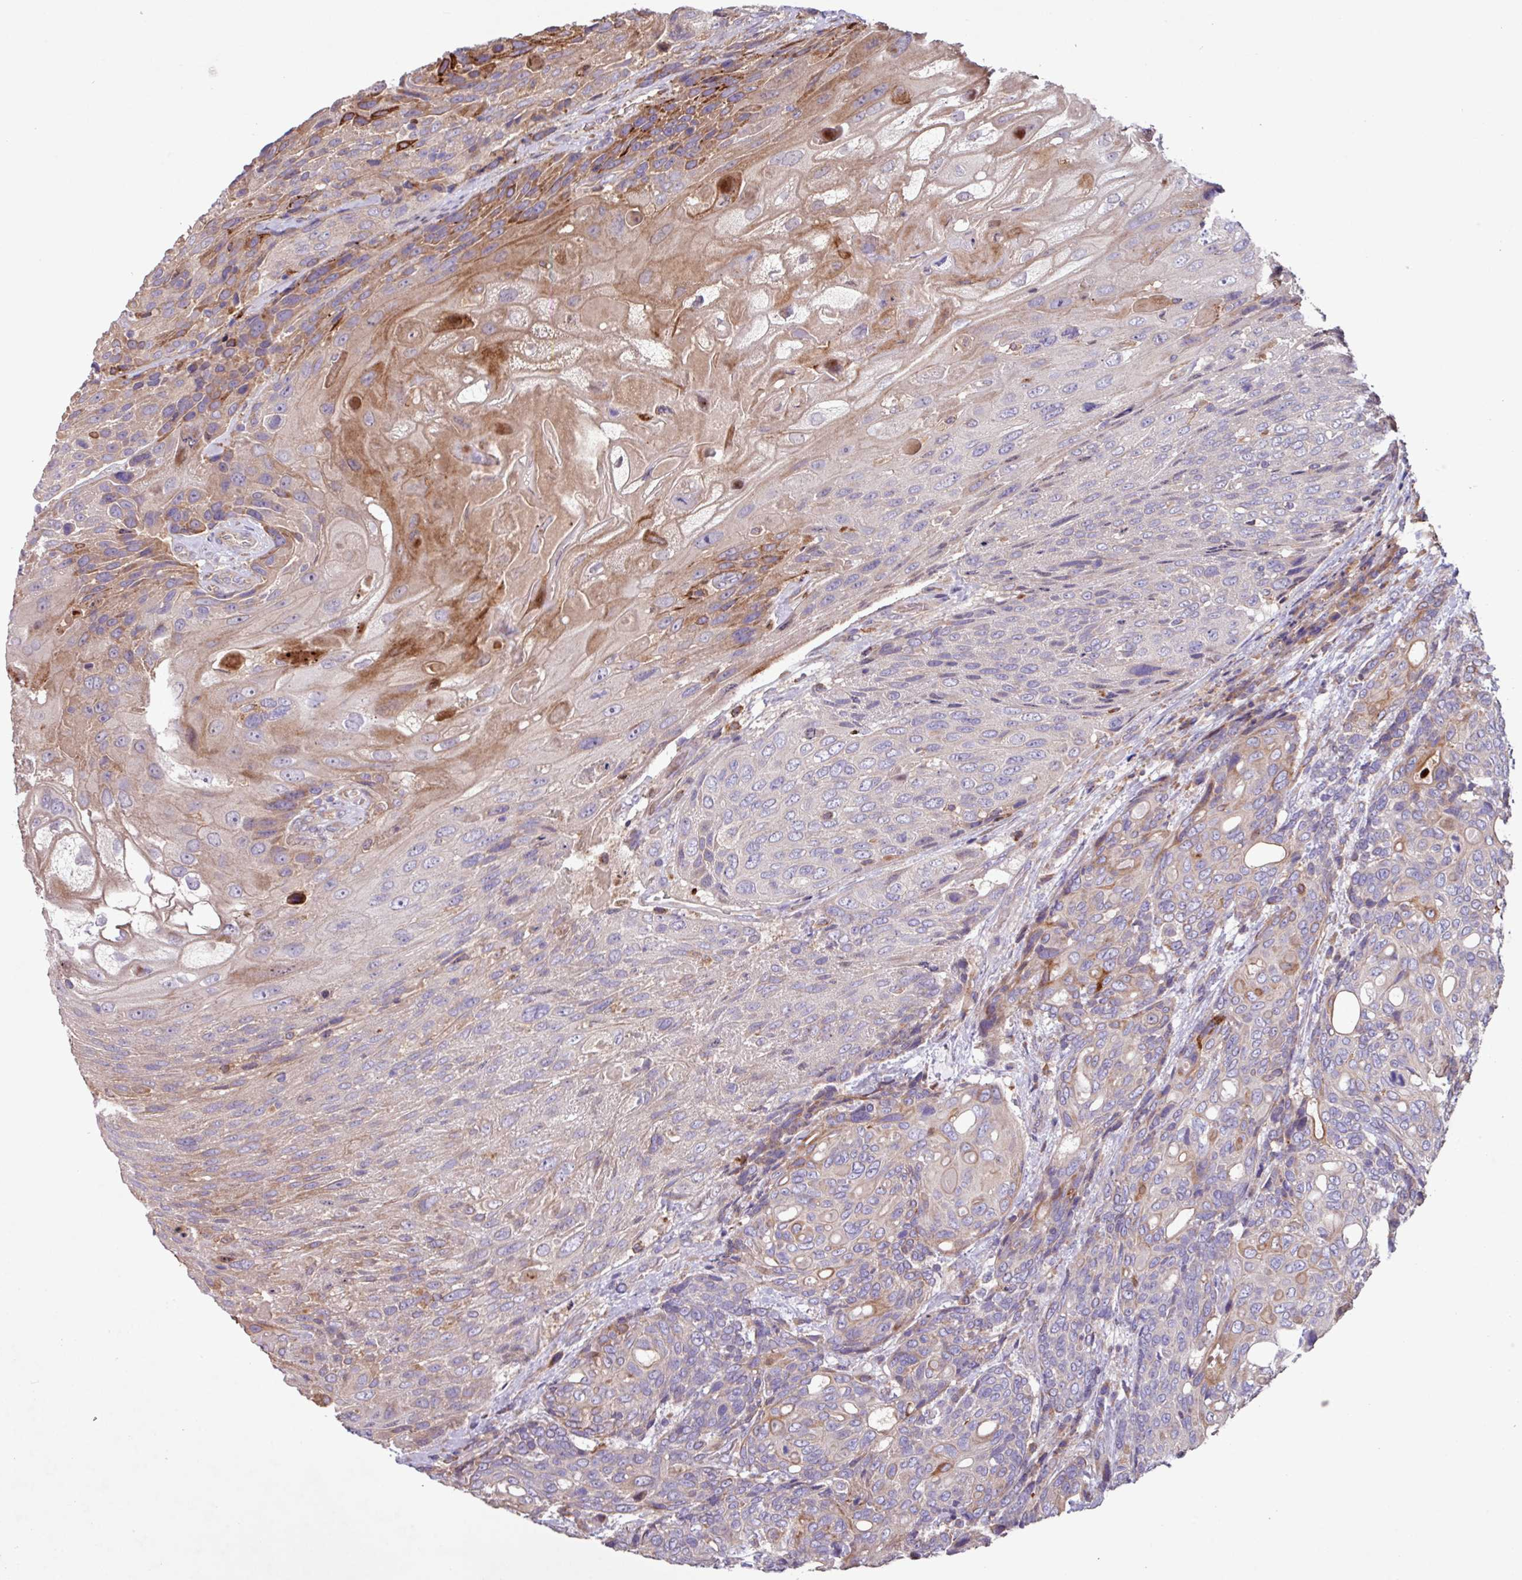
{"staining": {"intensity": "moderate", "quantity": "<25%", "location": "cytoplasmic/membranous"}, "tissue": "urothelial cancer", "cell_type": "Tumor cells", "image_type": "cancer", "snomed": [{"axis": "morphology", "description": "Urothelial carcinoma, High grade"}, {"axis": "topography", "description": "Urinary bladder"}], "caption": "Urothelial cancer was stained to show a protein in brown. There is low levels of moderate cytoplasmic/membranous staining in approximately <25% of tumor cells. (DAB (3,3'-diaminobenzidine) IHC, brown staining for protein, blue staining for nuclei).", "gene": "PTPRQ", "patient": {"sex": "female", "age": 70}}